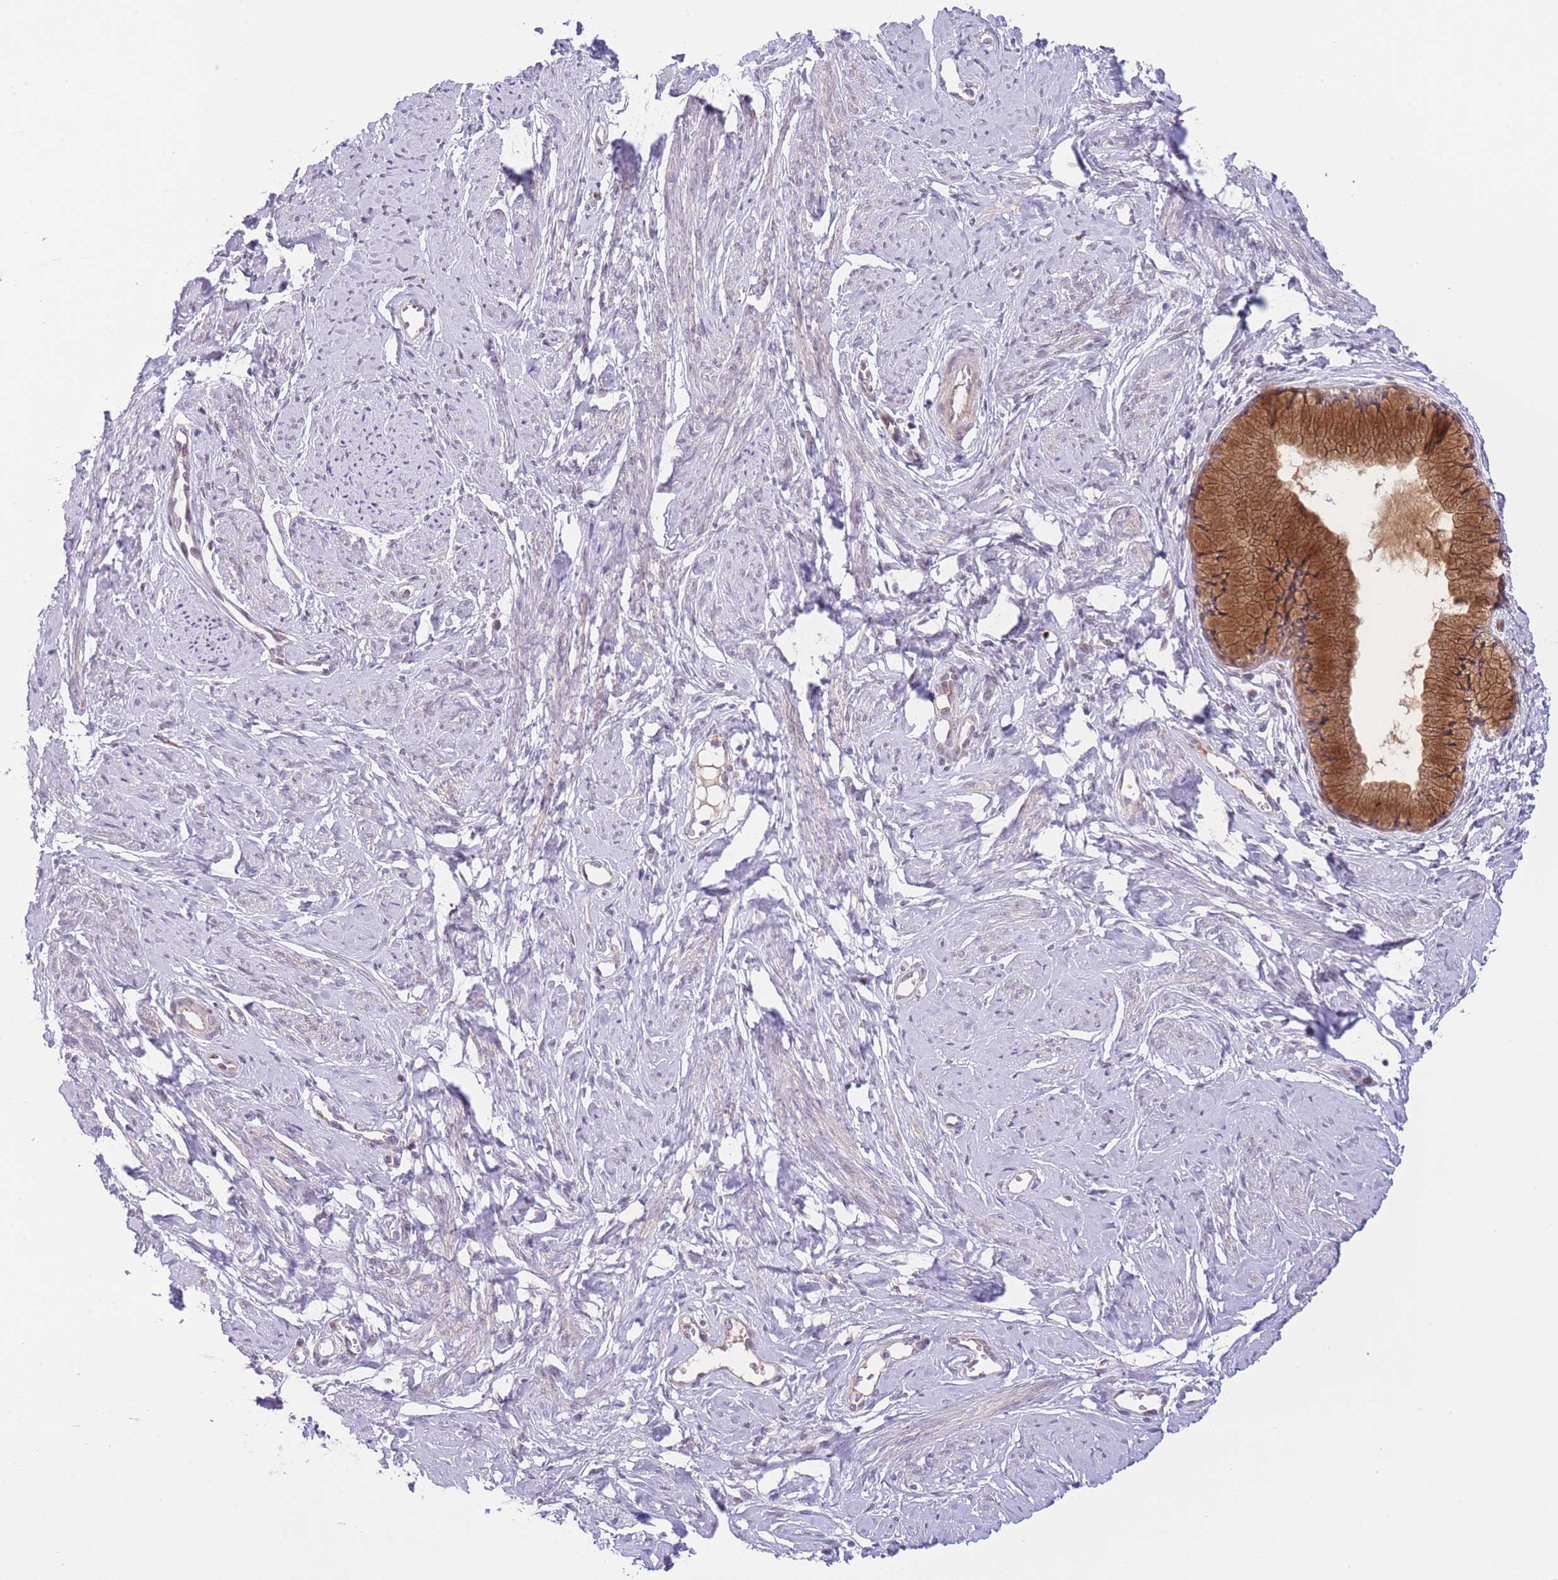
{"staining": {"intensity": "strong", "quantity": ">75%", "location": "cytoplasmic/membranous"}, "tissue": "cervix", "cell_type": "Glandular cells", "image_type": "normal", "snomed": [{"axis": "morphology", "description": "Normal tissue, NOS"}, {"axis": "topography", "description": "Cervix"}], "caption": "Immunohistochemistry (IHC) (DAB (3,3'-diaminobenzidine)) staining of normal human cervix displays strong cytoplasmic/membranous protein staining in about >75% of glandular cells. Using DAB (3,3'-diaminobenzidine) (brown) and hematoxylin (blue) stains, captured at high magnification using brightfield microscopy.", "gene": "CDC25B", "patient": {"sex": "female", "age": 42}}